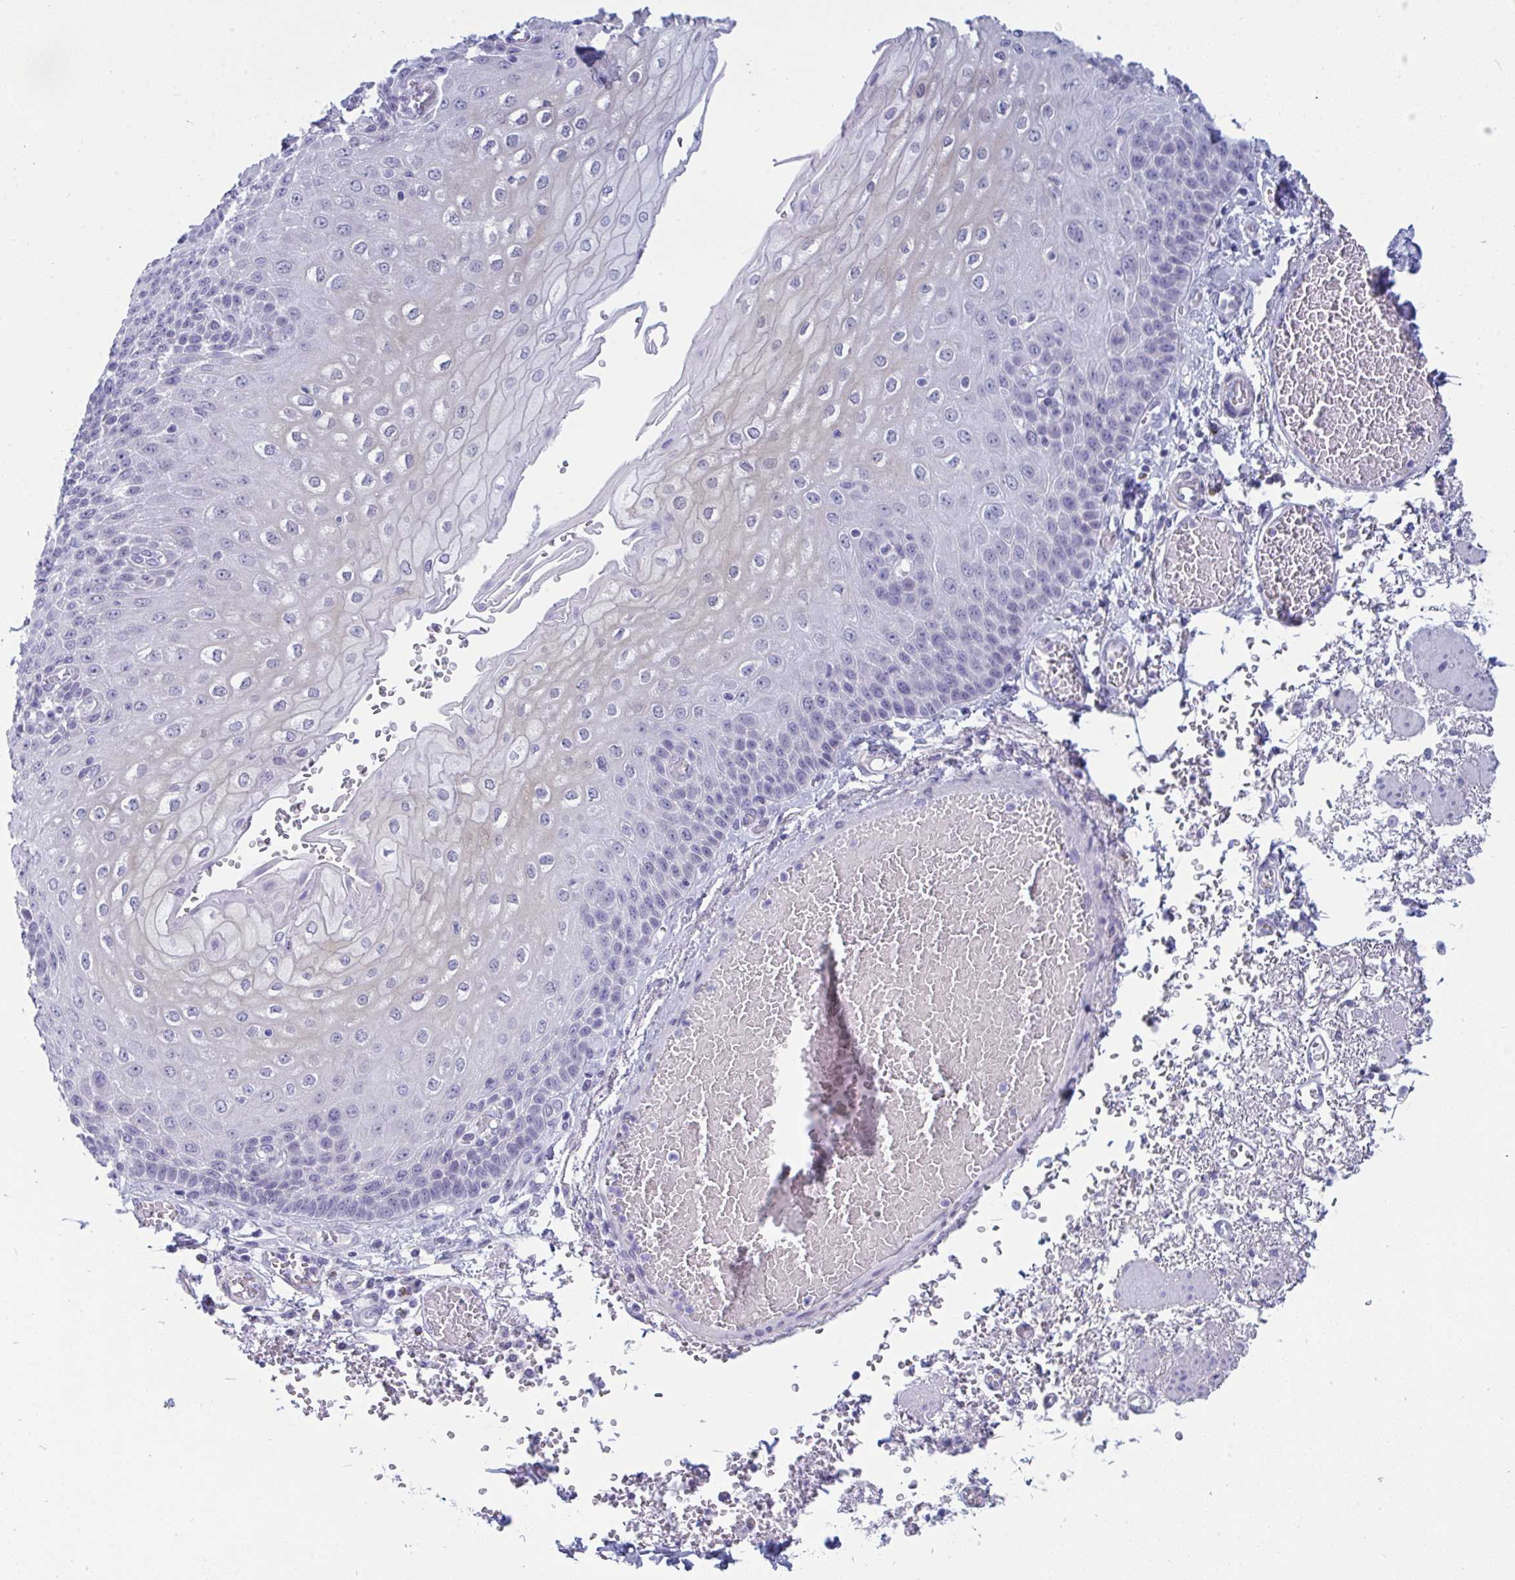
{"staining": {"intensity": "weak", "quantity": "<25%", "location": "cytoplasmic/membranous,nuclear"}, "tissue": "esophagus", "cell_type": "Squamous epithelial cells", "image_type": "normal", "snomed": [{"axis": "morphology", "description": "Normal tissue, NOS"}, {"axis": "morphology", "description": "Adenocarcinoma, NOS"}, {"axis": "topography", "description": "Esophagus"}], "caption": "A micrograph of human esophagus is negative for staining in squamous epithelial cells. Nuclei are stained in blue.", "gene": "PRDM9", "patient": {"sex": "male", "age": 81}}